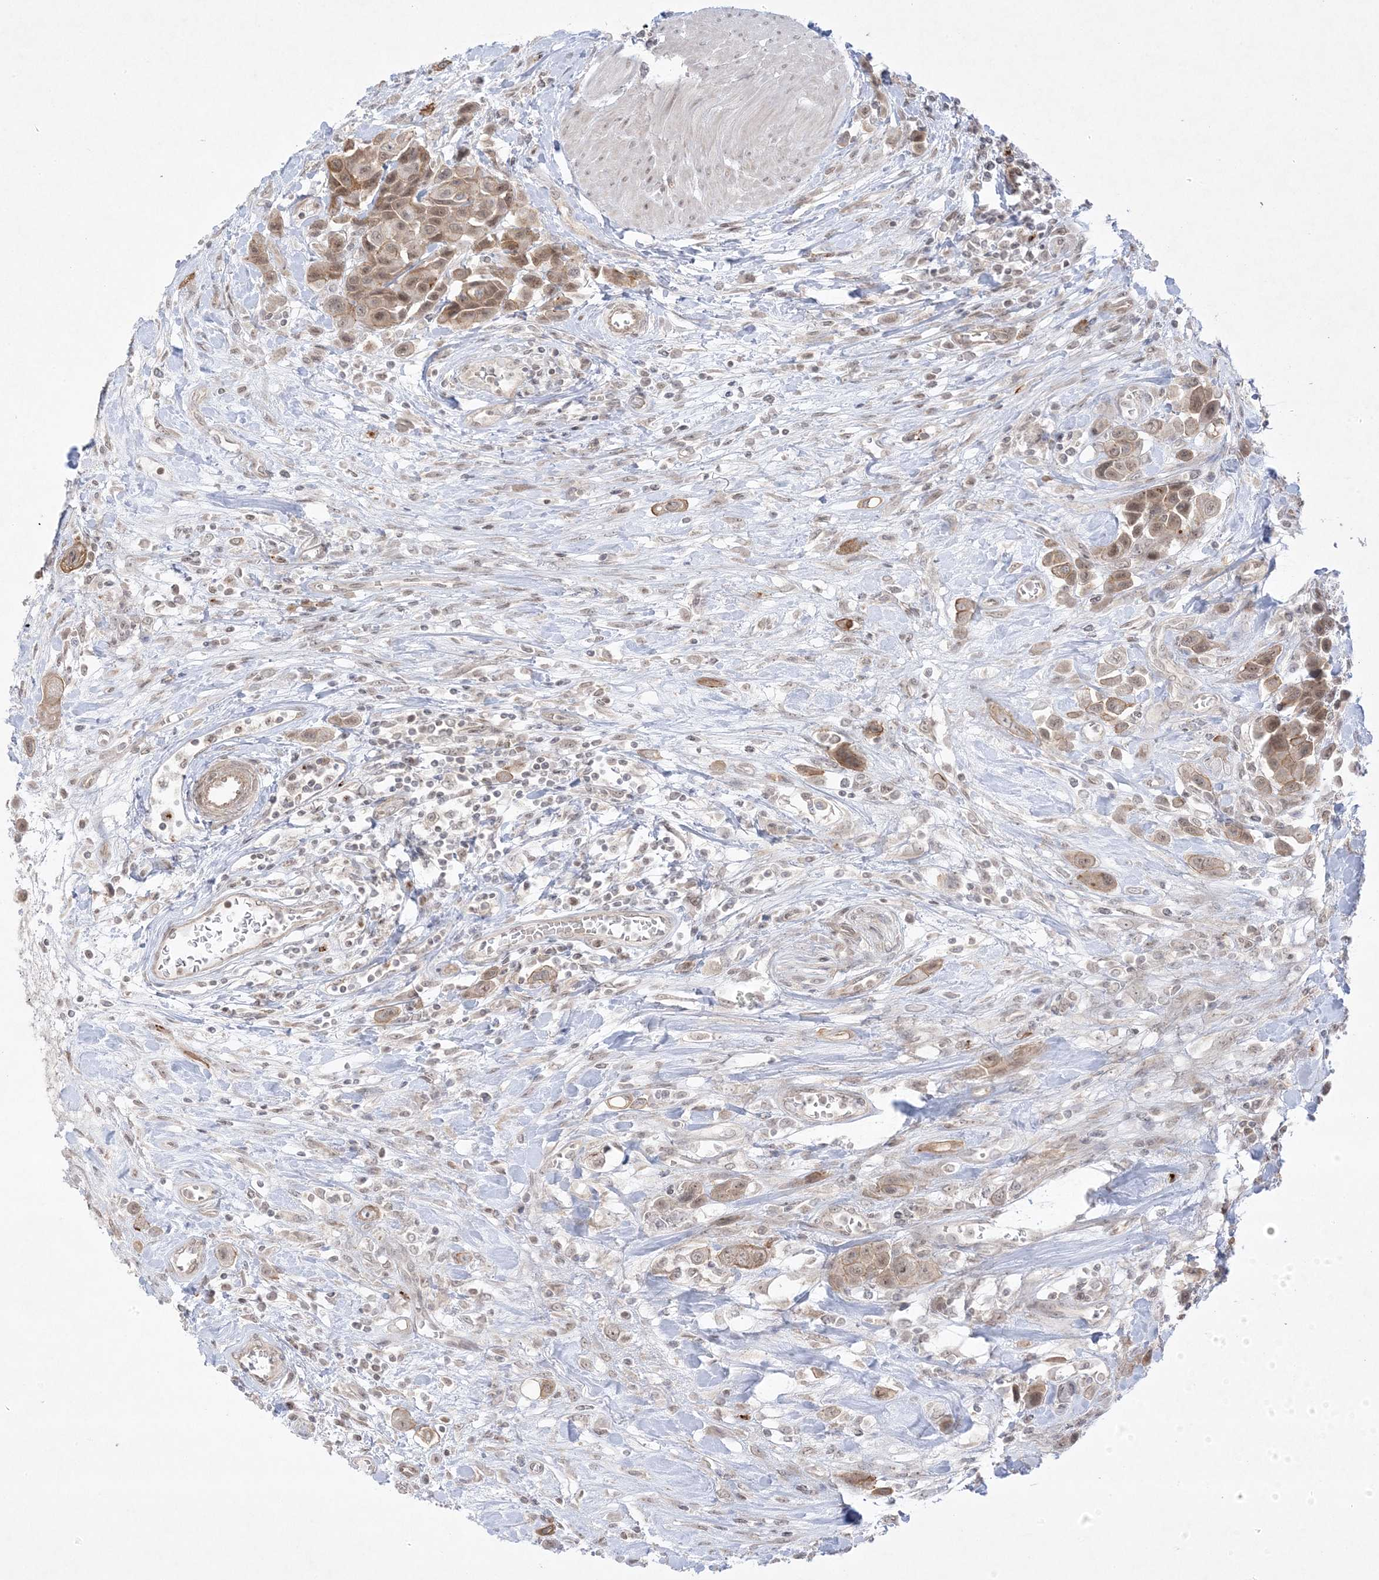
{"staining": {"intensity": "moderate", "quantity": ">75%", "location": "cytoplasmic/membranous,nuclear"}, "tissue": "urothelial cancer", "cell_type": "Tumor cells", "image_type": "cancer", "snomed": [{"axis": "morphology", "description": "Urothelial carcinoma, High grade"}, {"axis": "topography", "description": "Urinary bladder"}], "caption": "This photomicrograph reveals immunohistochemistry (IHC) staining of urothelial carcinoma (high-grade), with medium moderate cytoplasmic/membranous and nuclear positivity in approximately >75% of tumor cells.", "gene": "PTK6", "patient": {"sex": "male", "age": 50}}